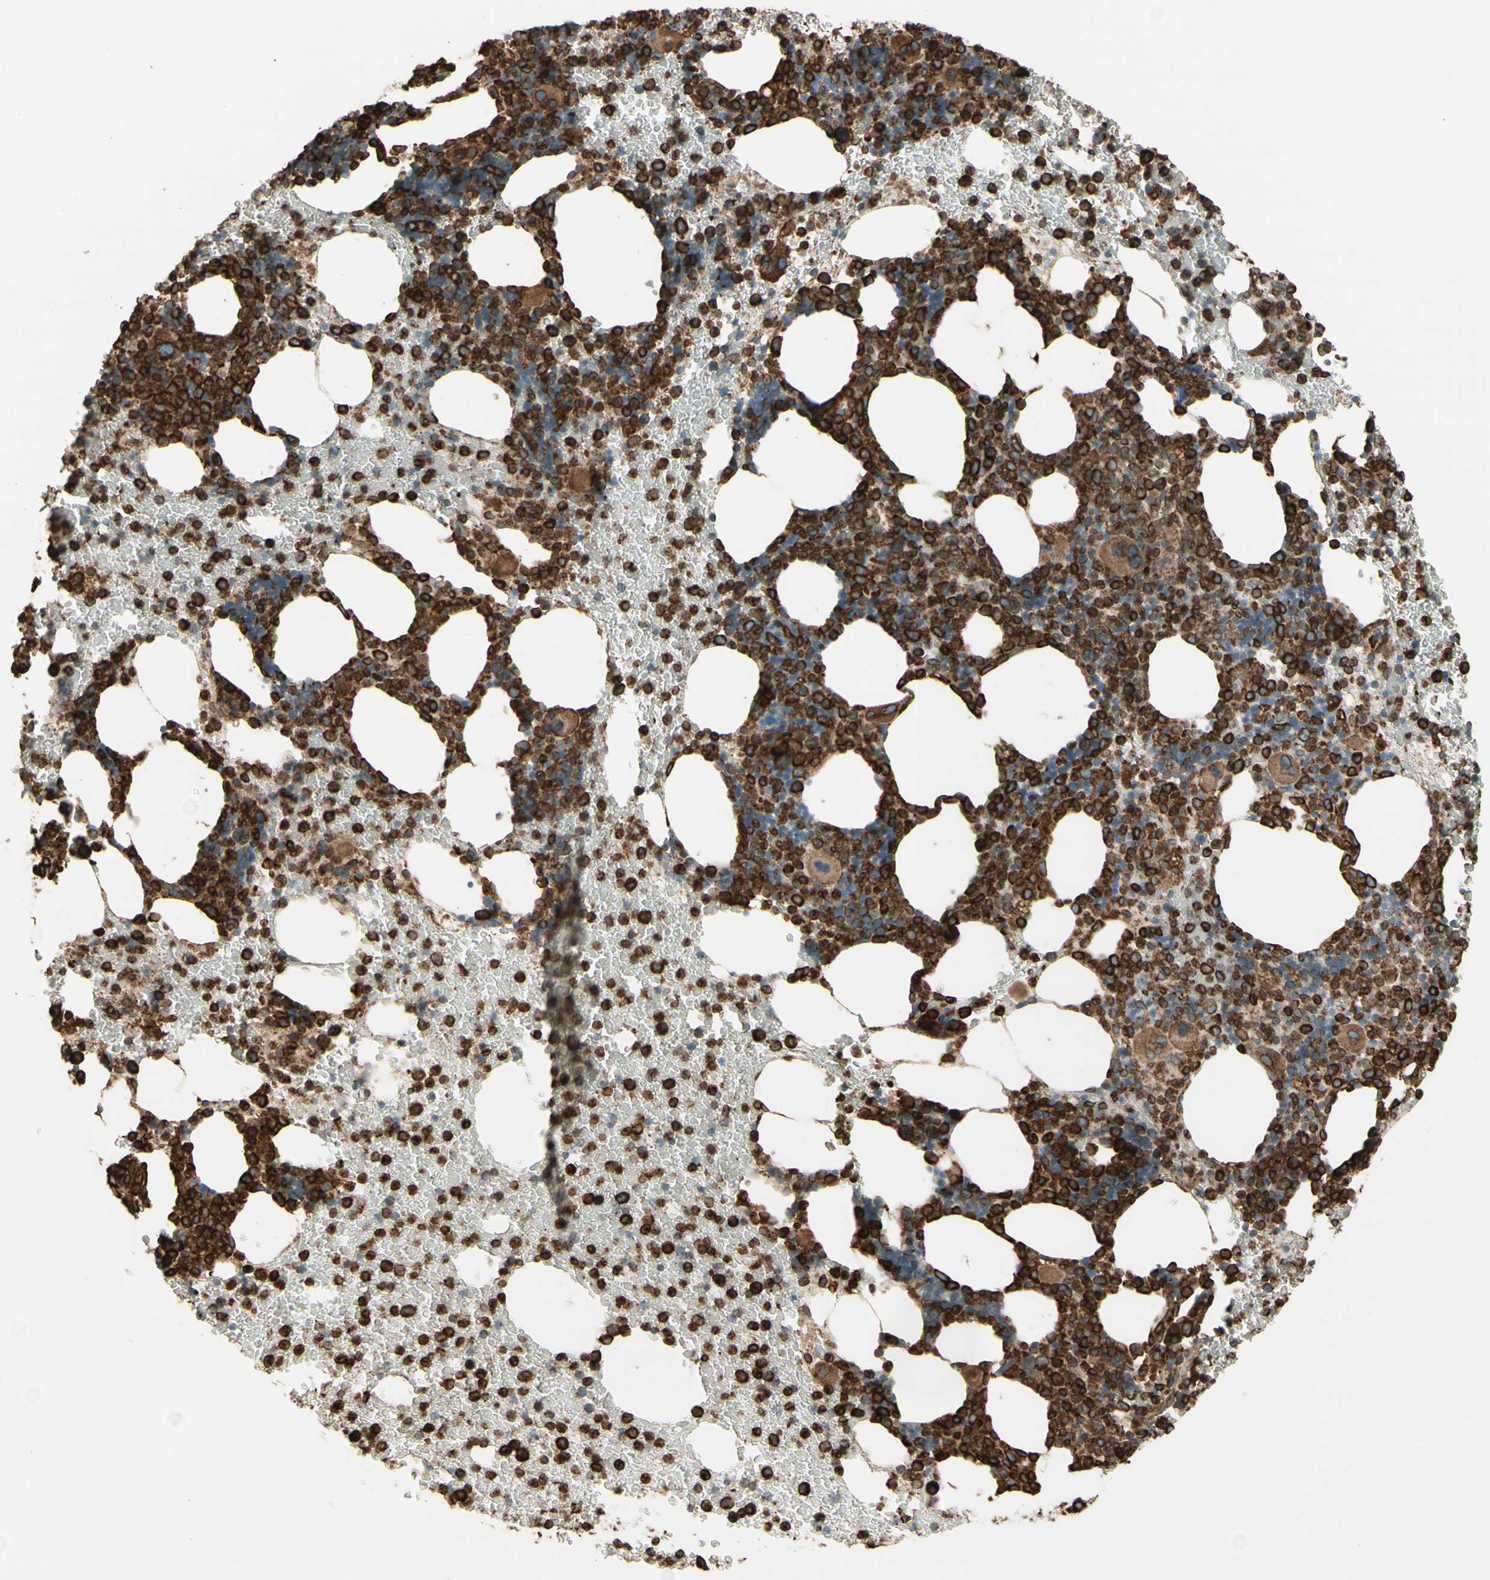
{"staining": {"intensity": "strong", "quantity": ">75%", "location": "cytoplasmic/membranous"}, "tissue": "bone marrow", "cell_type": "Hematopoietic cells", "image_type": "normal", "snomed": [{"axis": "morphology", "description": "Normal tissue, NOS"}, {"axis": "morphology", "description": "Inflammation, NOS"}, {"axis": "topography", "description": "Bone marrow"}], "caption": "Brown immunohistochemical staining in unremarkable bone marrow reveals strong cytoplasmic/membranous staining in approximately >75% of hematopoietic cells. The protein of interest is shown in brown color, while the nuclei are stained blue.", "gene": "CANX", "patient": {"sex": "male", "age": 72}}